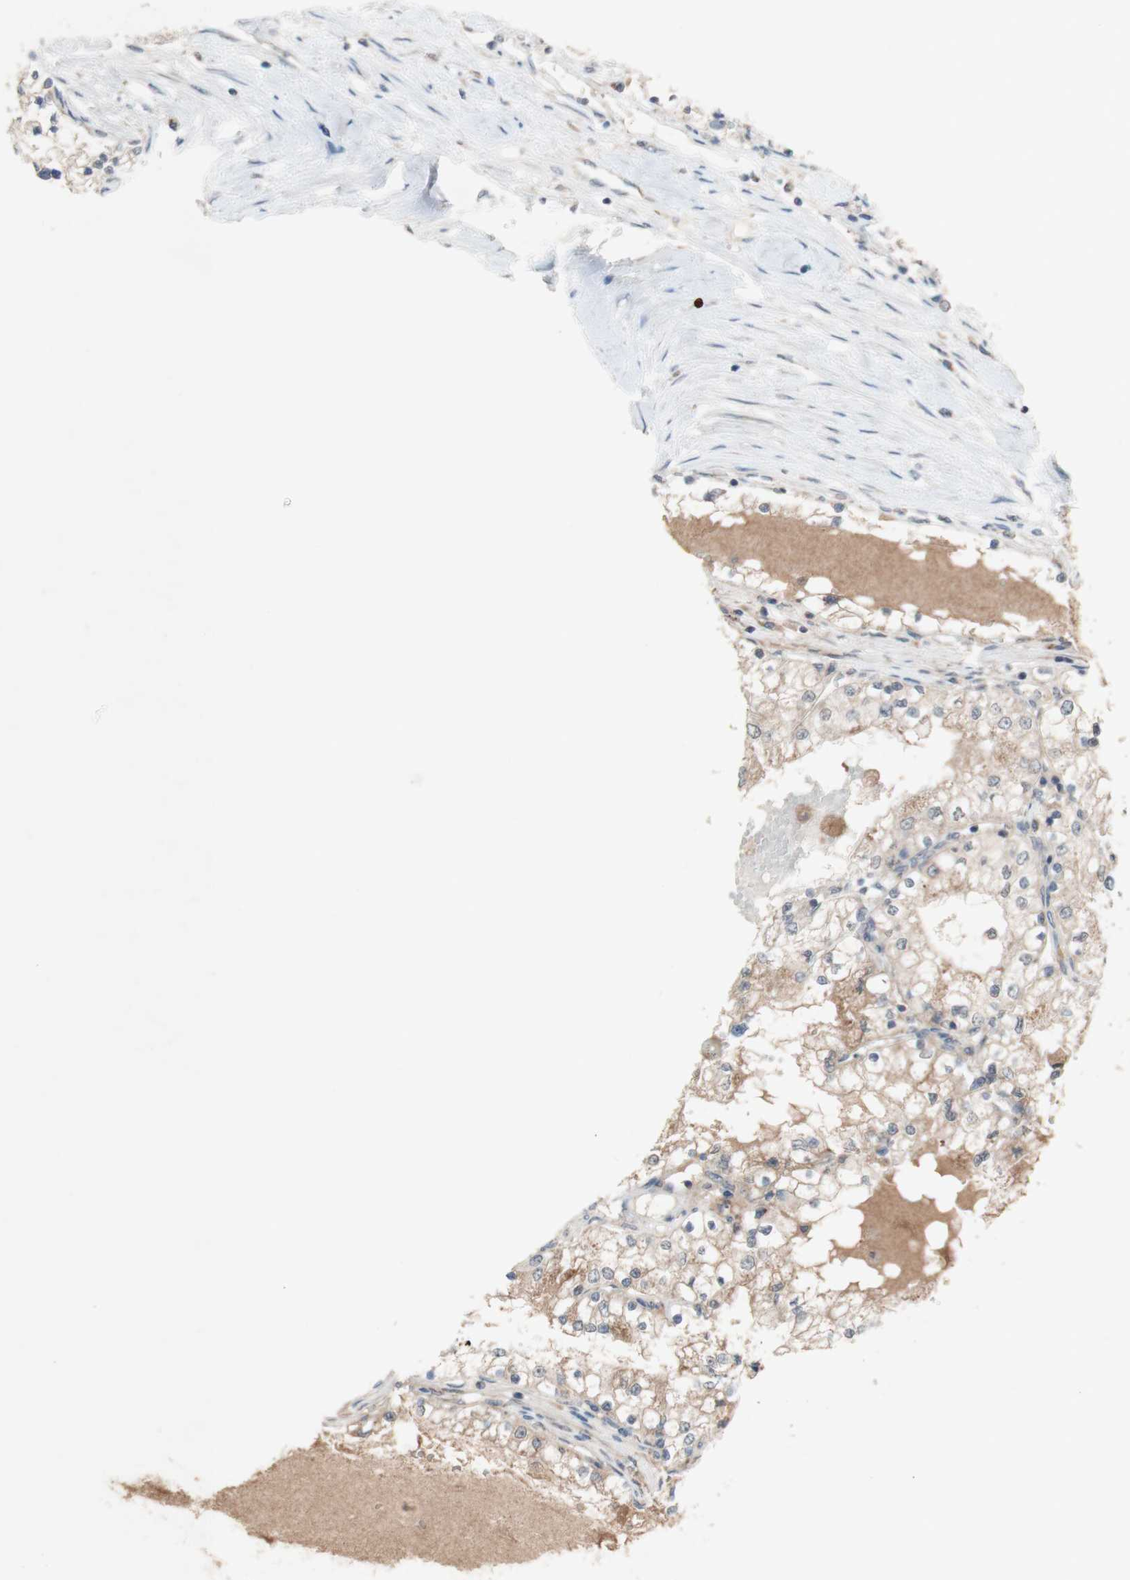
{"staining": {"intensity": "weak", "quantity": ">75%", "location": "cytoplasmic/membranous"}, "tissue": "renal cancer", "cell_type": "Tumor cells", "image_type": "cancer", "snomed": [{"axis": "morphology", "description": "Adenocarcinoma, NOS"}, {"axis": "topography", "description": "Kidney"}], "caption": "This micrograph displays immunohistochemistry (IHC) staining of renal cancer (adenocarcinoma), with low weak cytoplasmic/membranous positivity in approximately >75% of tumor cells.", "gene": "PEX2", "patient": {"sex": "male", "age": 68}}